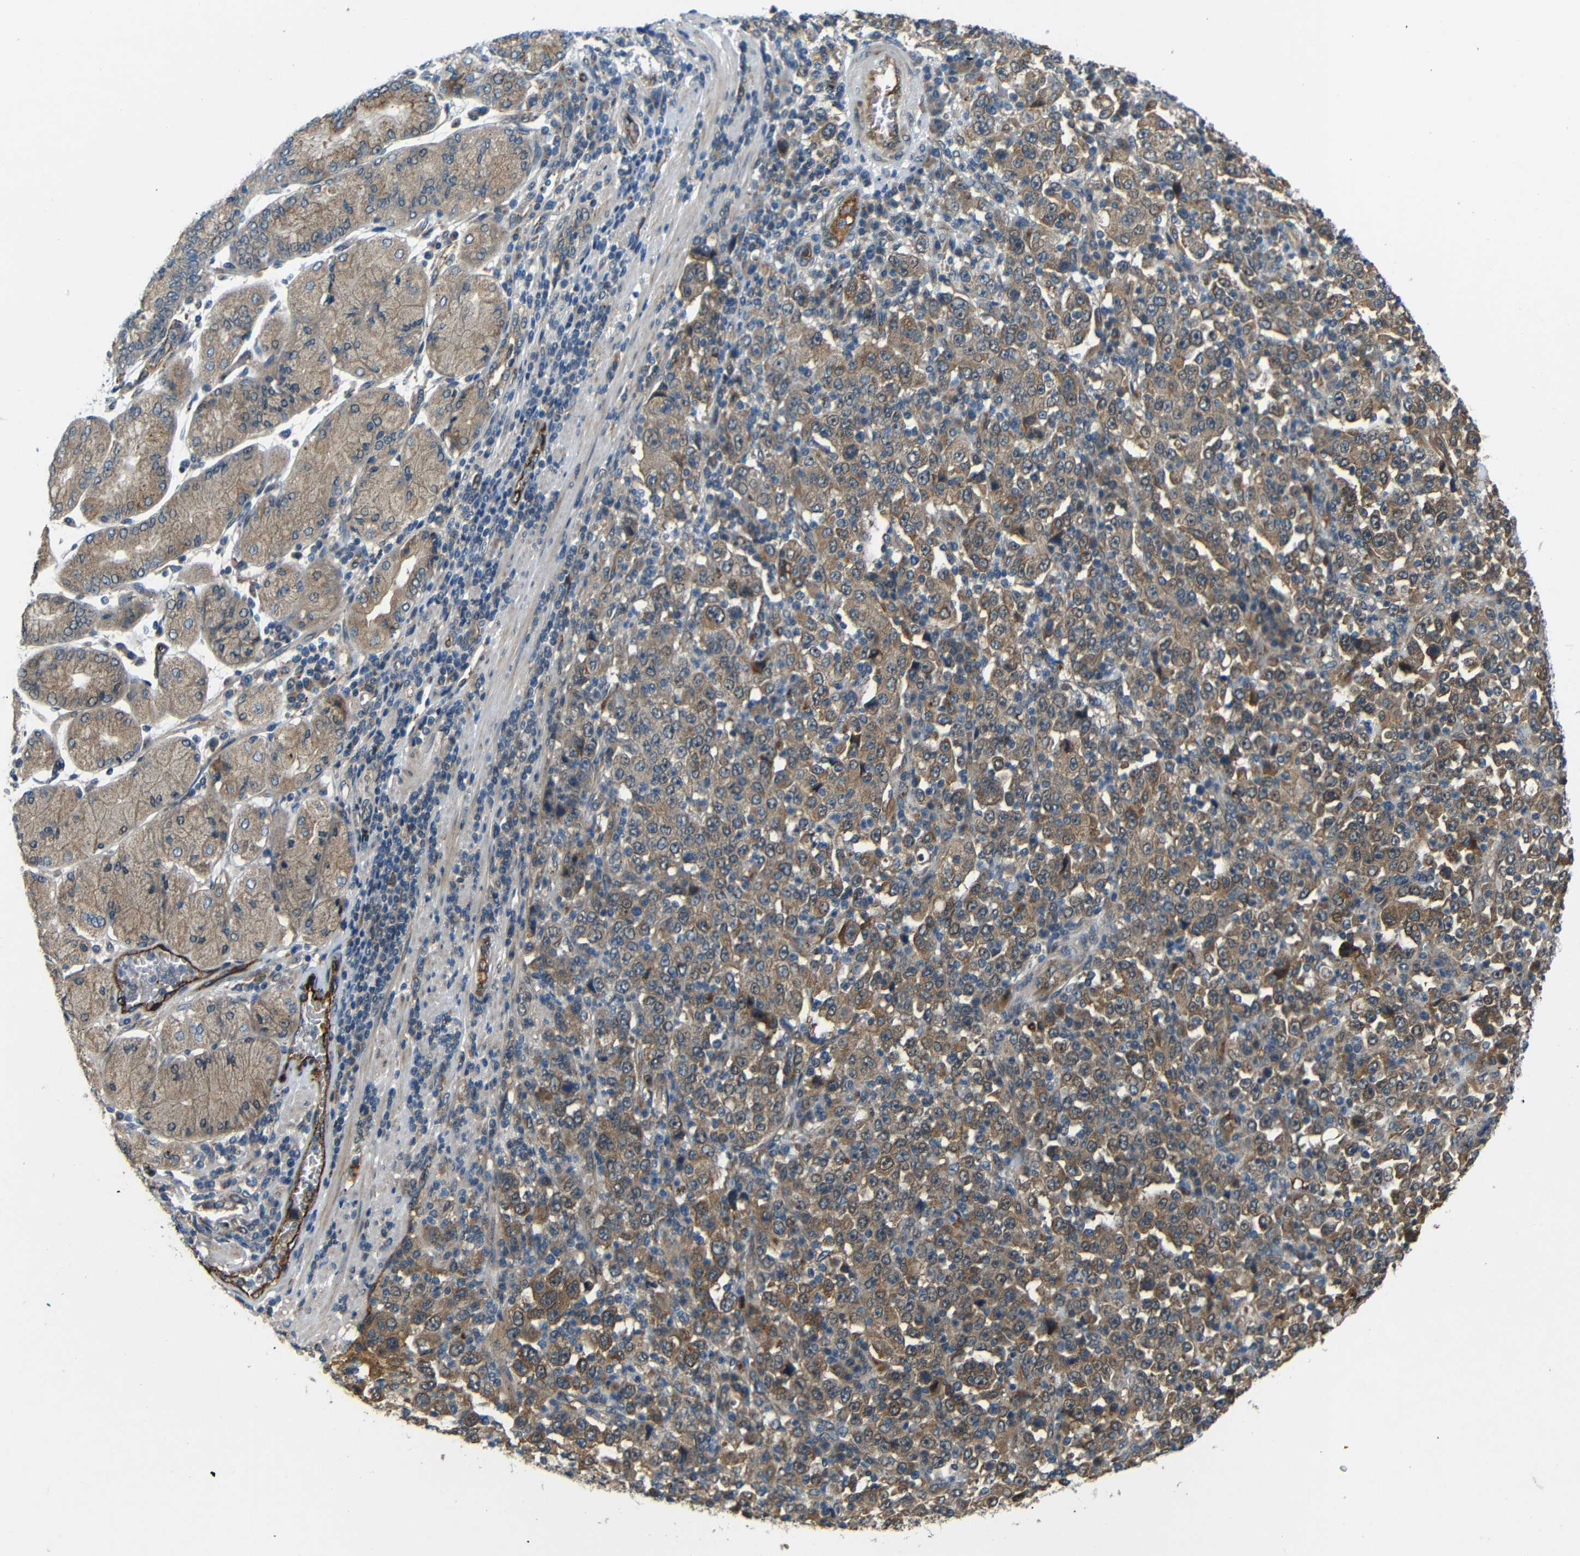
{"staining": {"intensity": "moderate", "quantity": ">75%", "location": "cytoplasmic/membranous"}, "tissue": "stomach cancer", "cell_type": "Tumor cells", "image_type": "cancer", "snomed": [{"axis": "morphology", "description": "Normal tissue, NOS"}, {"axis": "morphology", "description": "Adenocarcinoma, NOS"}, {"axis": "topography", "description": "Stomach, upper"}, {"axis": "topography", "description": "Stomach"}], "caption": "A high-resolution histopathology image shows IHC staining of stomach cancer, which exhibits moderate cytoplasmic/membranous expression in about >75% of tumor cells.", "gene": "ATP7A", "patient": {"sex": "male", "age": 59}}